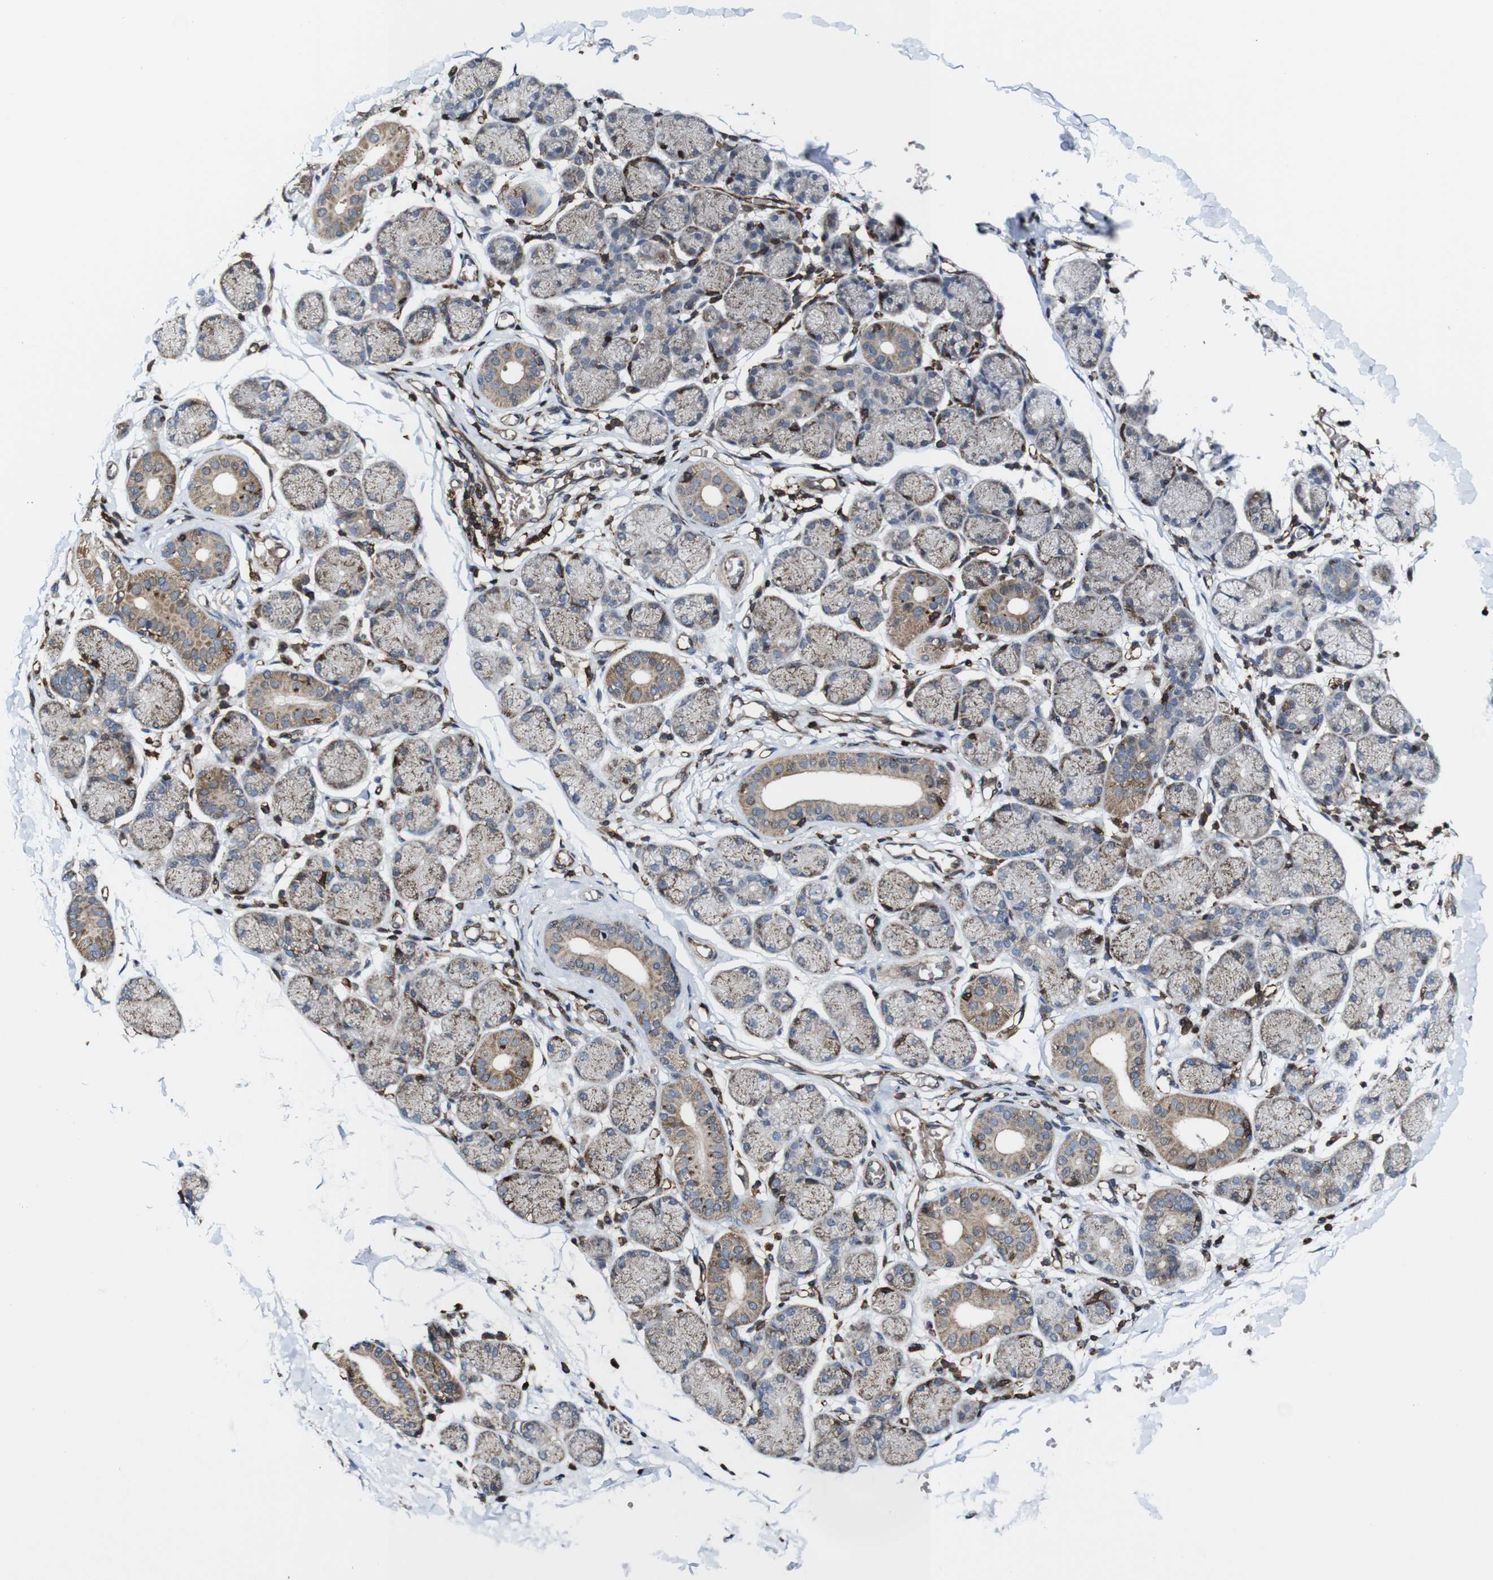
{"staining": {"intensity": "weak", "quantity": ">75%", "location": "cytoplasmic/membranous"}, "tissue": "salivary gland", "cell_type": "Glandular cells", "image_type": "normal", "snomed": [{"axis": "morphology", "description": "Normal tissue, NOS"}, {"axis": "topography", "description": "Salivary gland"}], "caption": "IHC staining of benign salivary gland, which demonstrates low levels of weak cytoplasmic/membranous positivity in about >75% of glandular cells indicating weak cytoplasmic/membranous protein positivity. The staining was performed using DAB (brown) for protein detection and nuclei were counterstained in hematoxylin (blue).", "gene": "JAK2", "patient": {"sex": "female", "age": 24}}